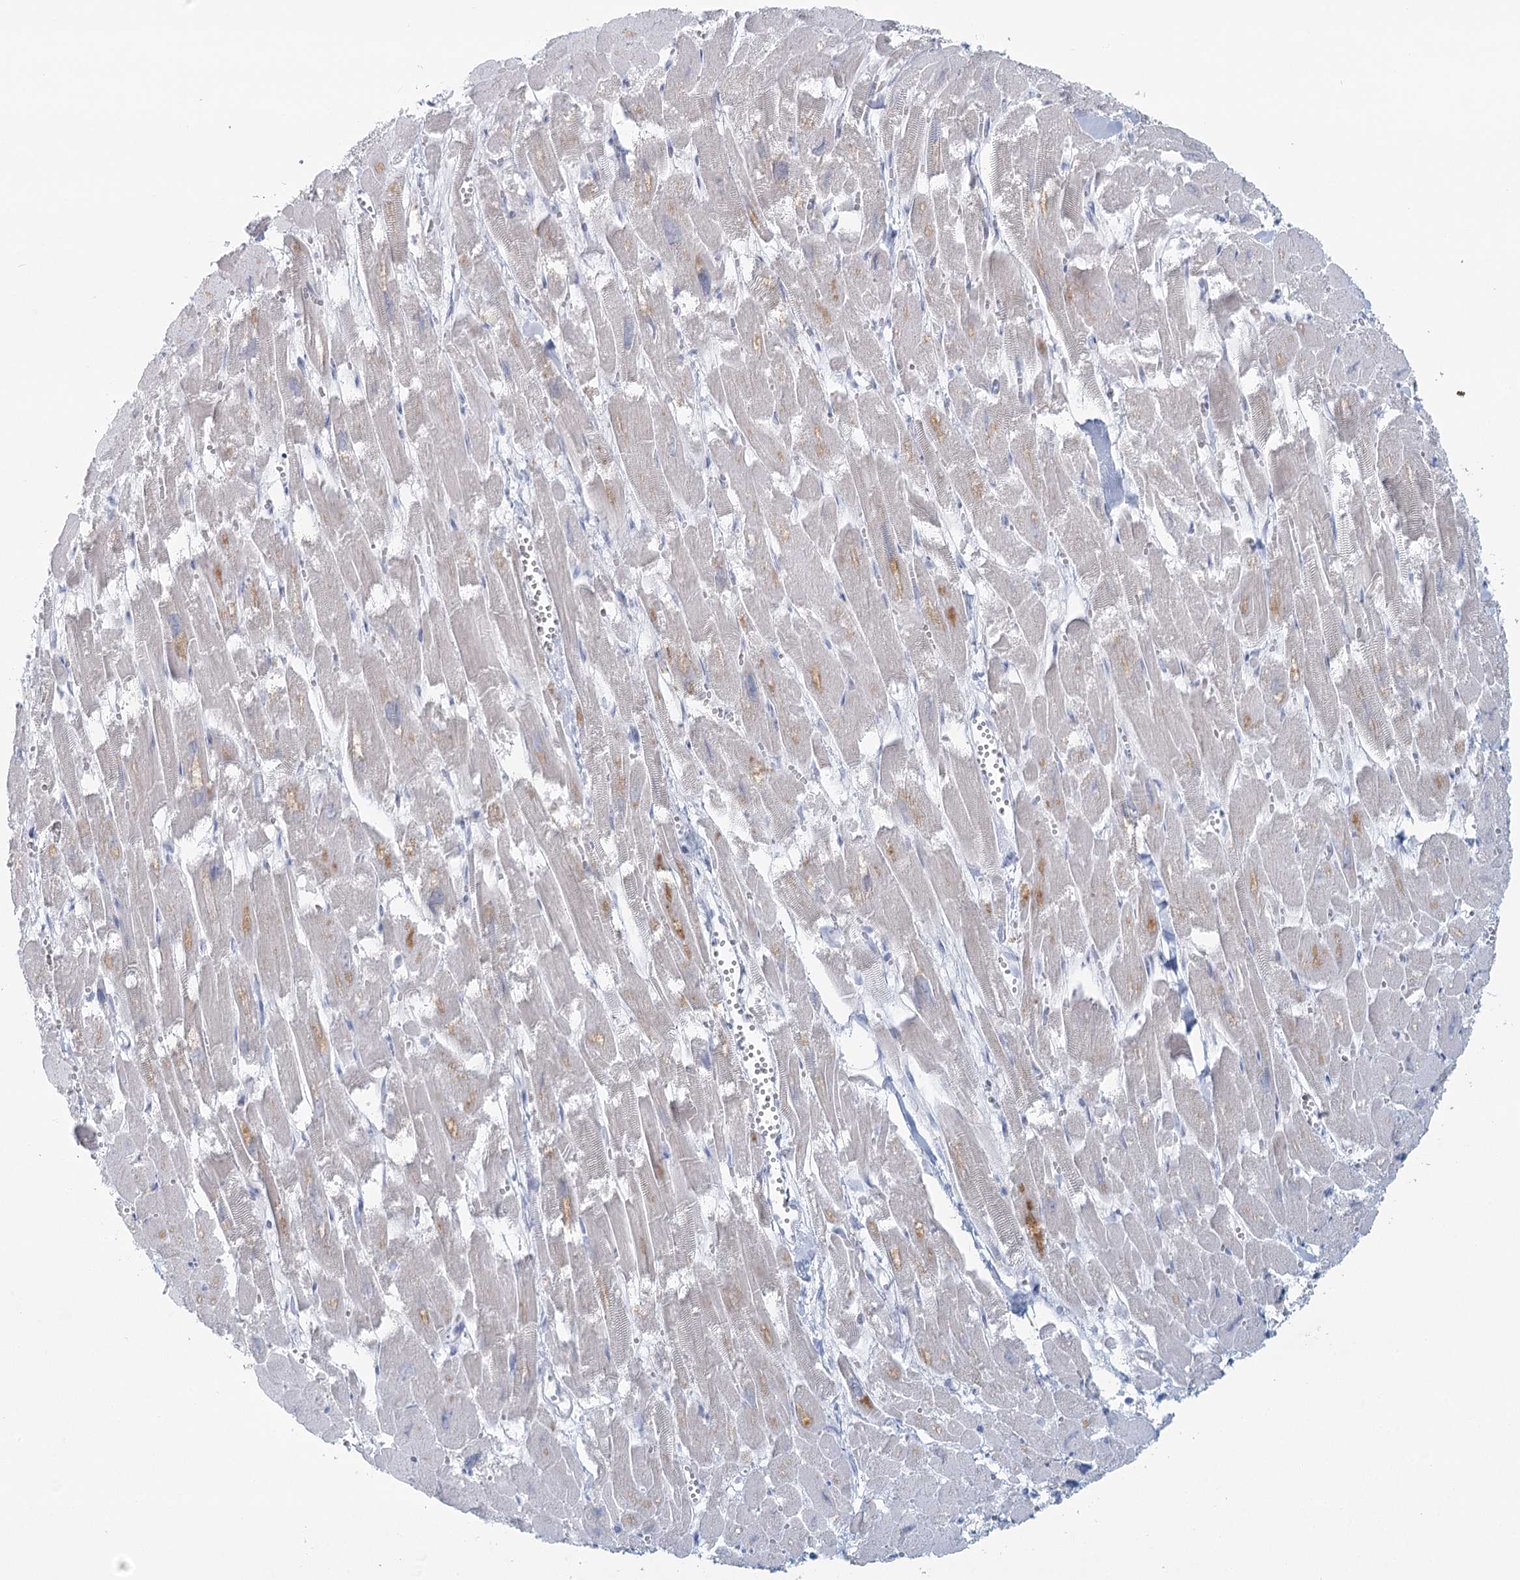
{"staining": {"intensity": "moderate", "quantity": "<25%", "location": "cytoplasmic/membranous"}, "tissue": "heart muscle", "cell_type": "Cardiomyocytes", "image_type": "normal", "snomed": [{"axis": "morphology", "description": "Normal tissue, NOS"}, {"axis": "topography", "description": "Heart"}], "caption": "This image displays immunohistochemistry (IHC) staining of unremarkable heart muscle, with low moderate cytoplasmic/membranous staining in about <25% of cardiomyocytes.", "gene": "BPHL", "patient": {"sex": "male", "age": 54}}